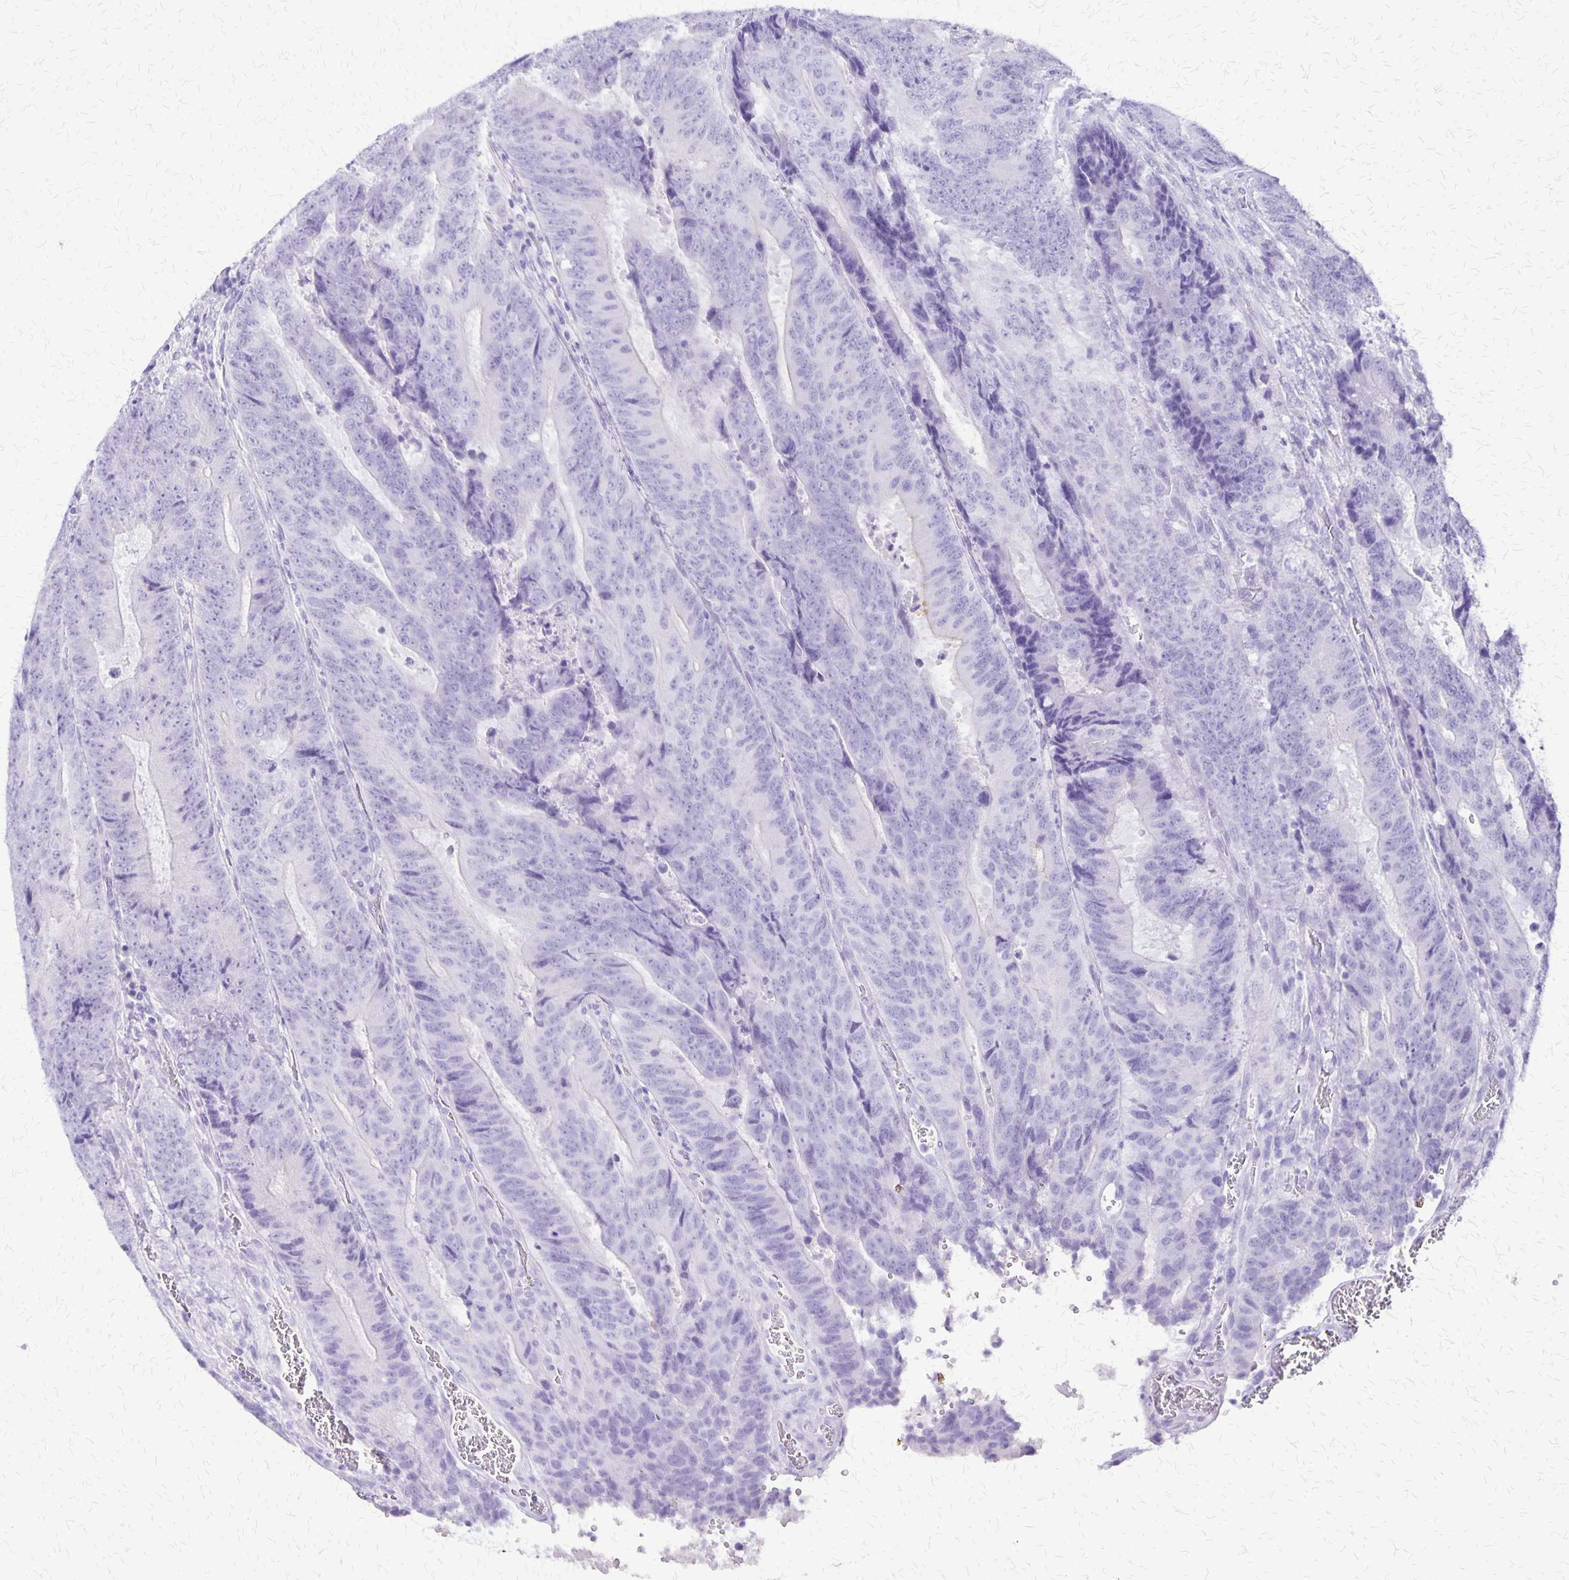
{"staining": {"intensity": "negative", "quantity": "none", "location": "none"}, "tissue": "colorectal cancer", "cell_type": "Tumor cells", "image_type": "cancer", "snomed": [{"axis": "morphology", "description": "Adenocarcinoma, NOS"}, {"axis": "topography", "description": "Colon"}], "caption": "A photomicrograph of colorectal cancer stained for a protein reveals no brown staining in tumor cells.", "gene": "SLC13A2", "patient": {"sex": "female", "age": 48}}